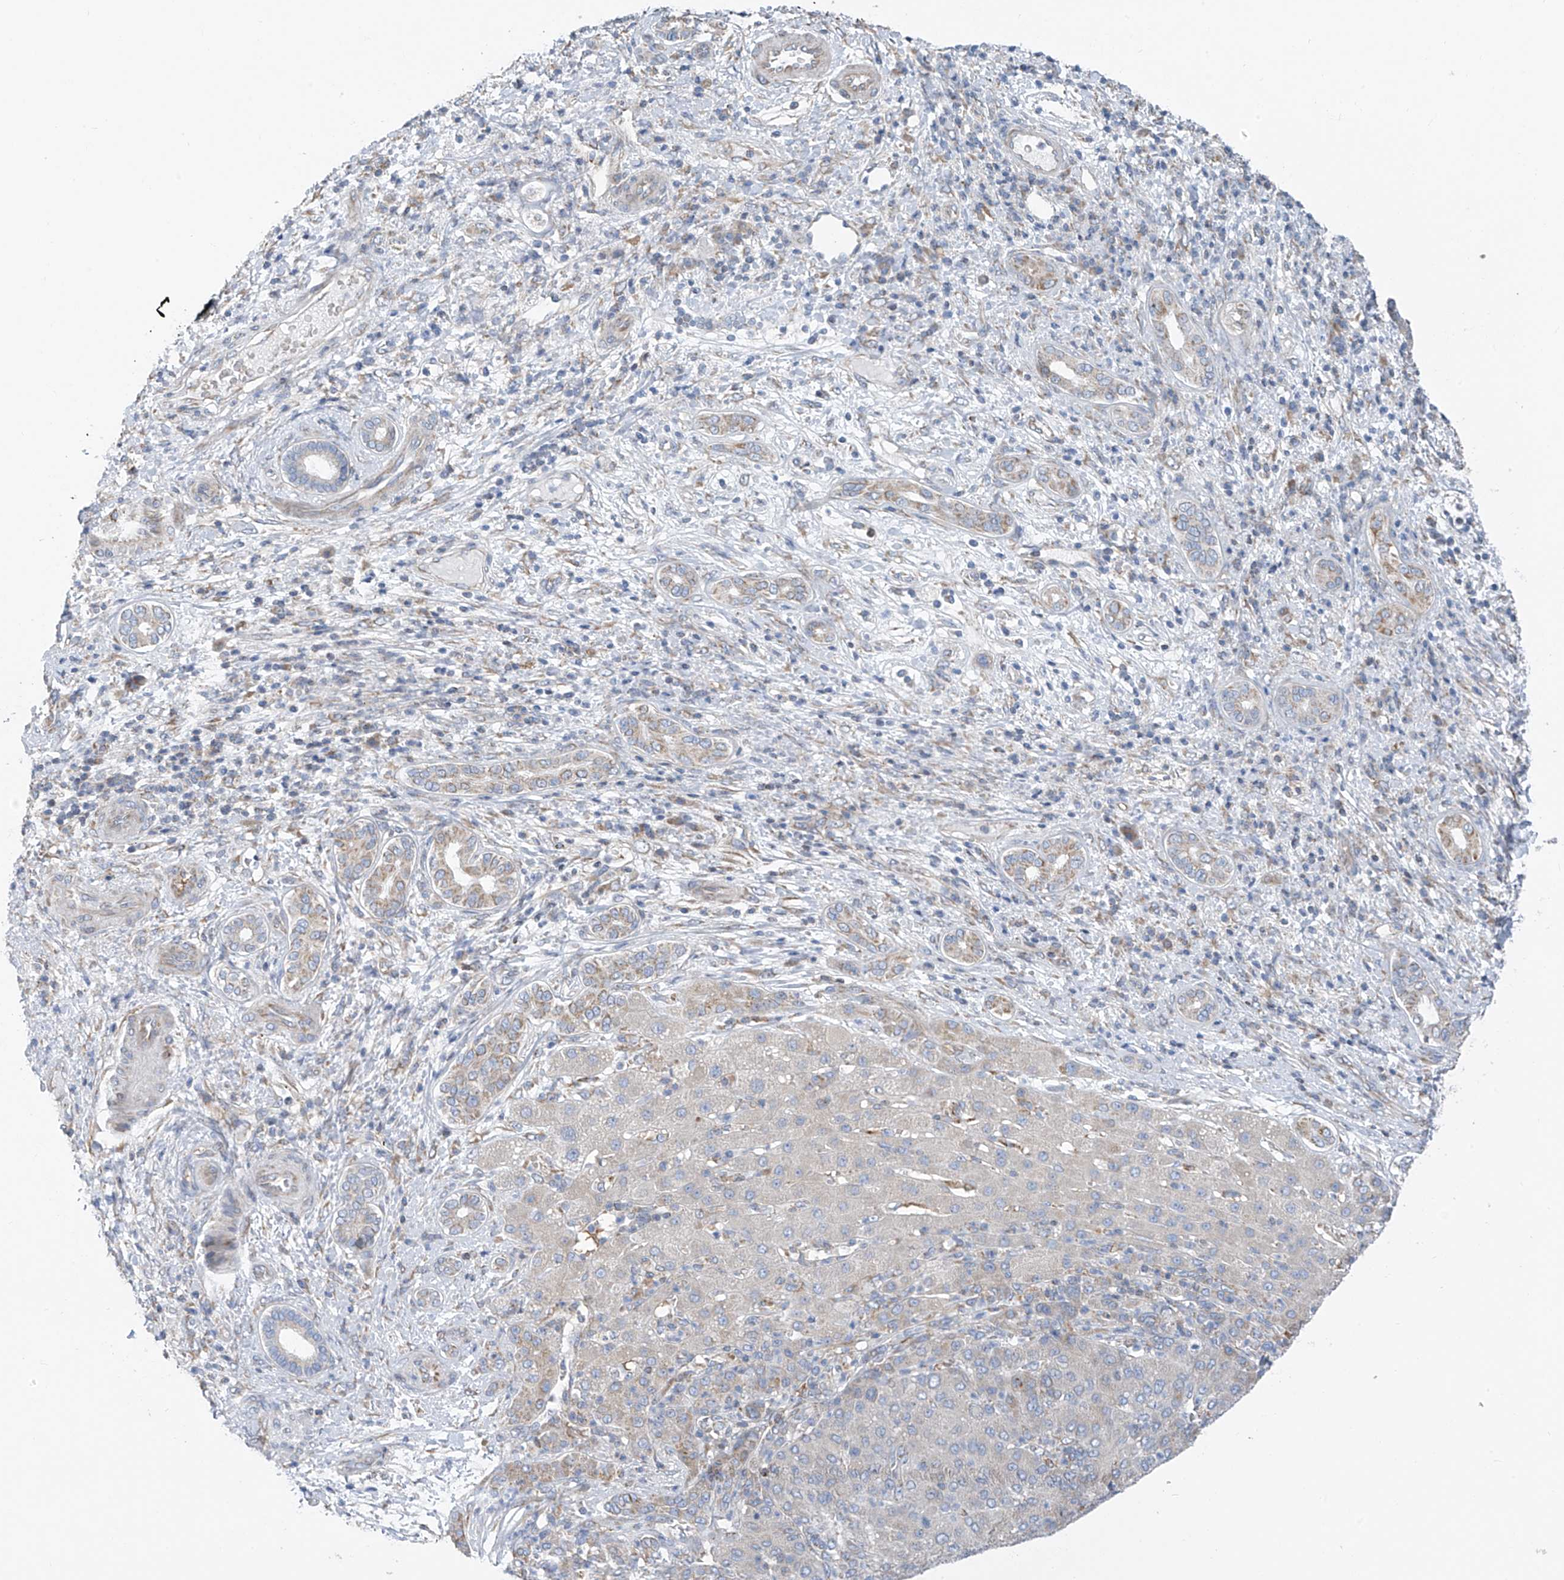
{"staining": {"intensity": "negative", "quantity": "none", "location": "none"}, "tissue": "liver cancer", "cell_type": "Tumor cells", "image_type": "cancer", "snomed": [{"axis": "morphology", "description": "Carcinoma, Hepatocellular, NOS"}, {"axis": "topography", "description": "Liver"}], "caption": "Hepatocellular carcinoma (liver) stained for a protein using immunohistochemistry (IHC) demonstrates no expression tumor cells.", "gene": "EOMES", "patient": {"sex": "male", "age": 65}}